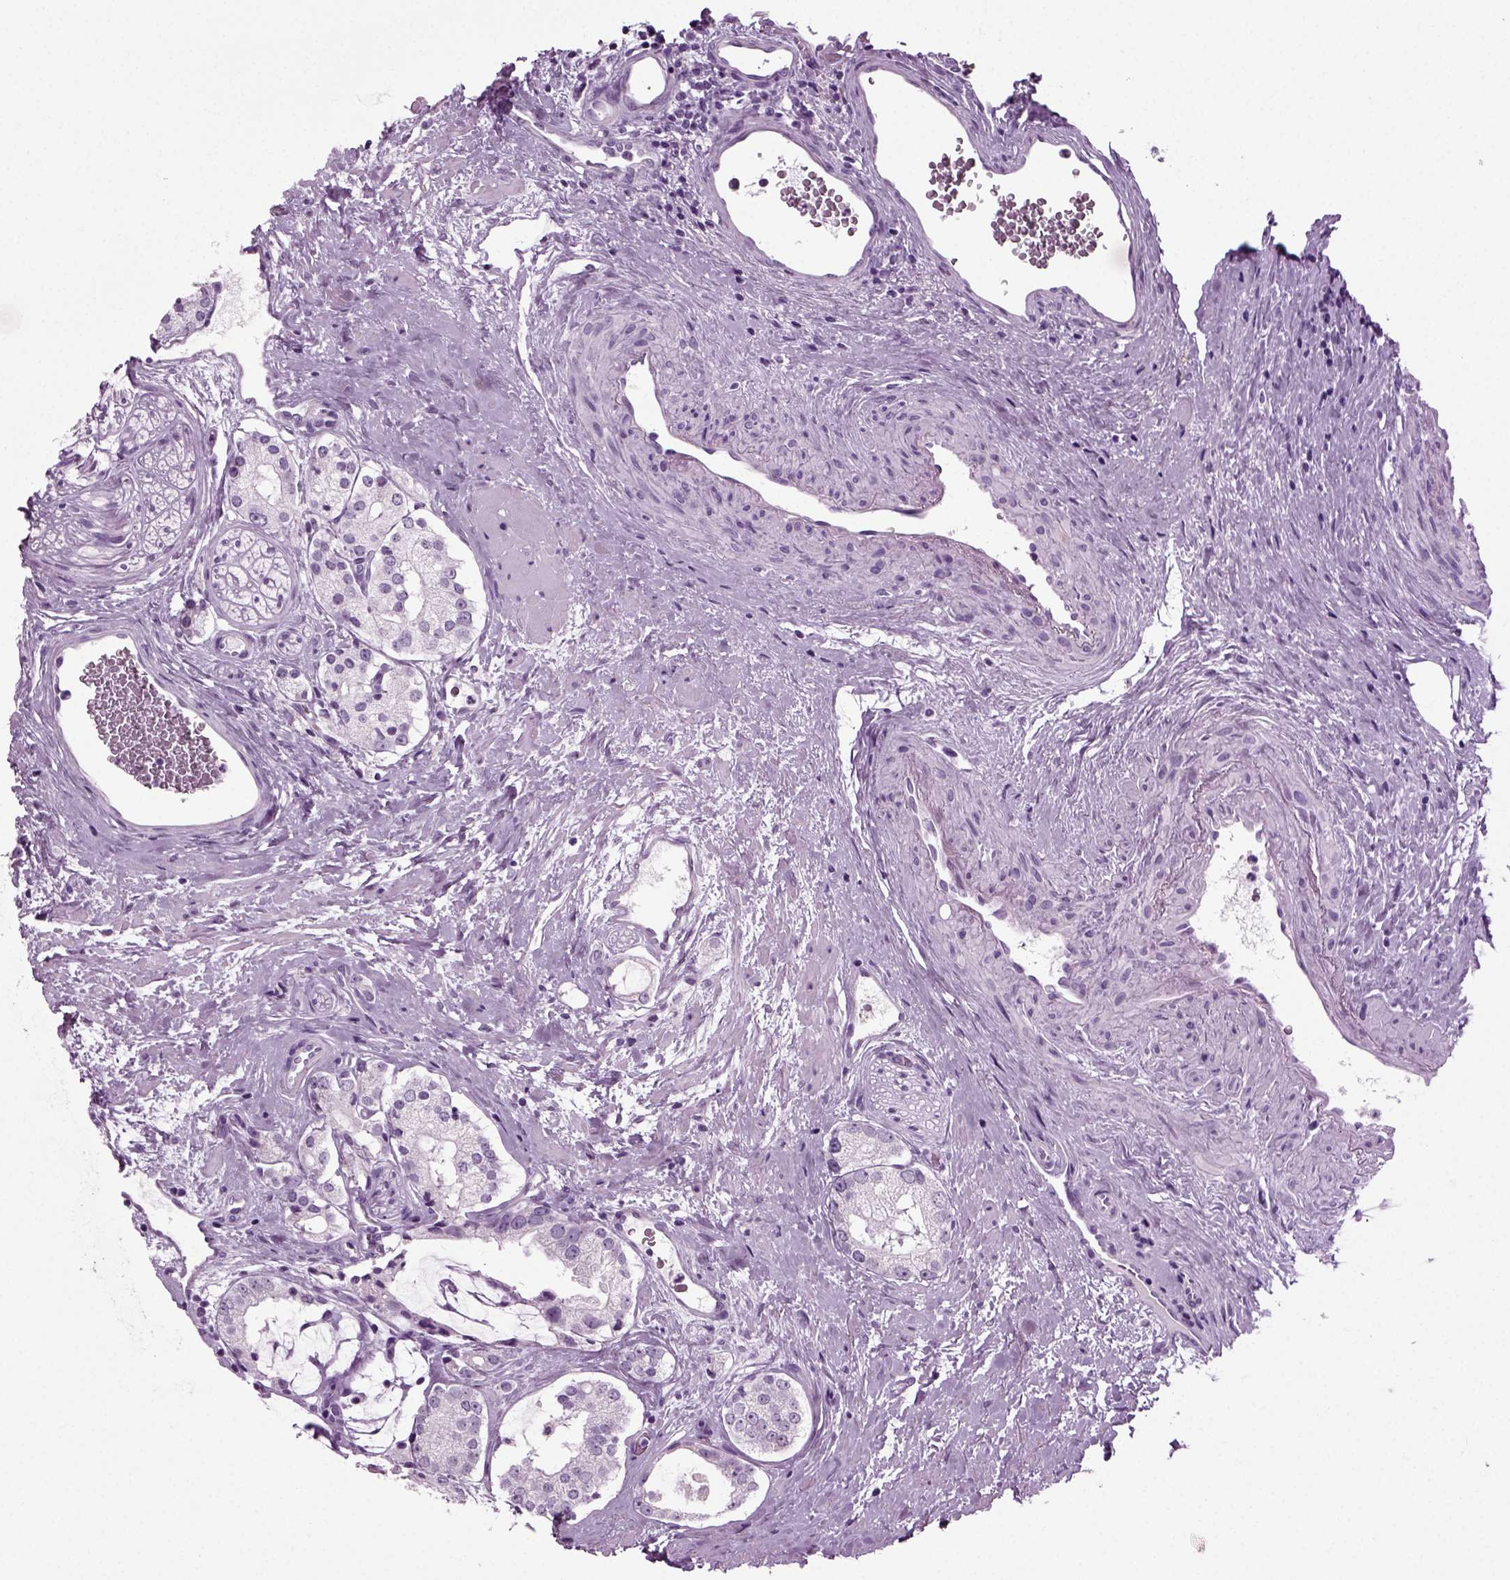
{"staining": {"intensity": "negative", "quantity": "none", "location": "none"}, "tissue": "prostate cancer", "cell_type": "Tumor cells", "image_type": "cancer", "snomed": [{"axis": "morphology", "description": "Adenocarcinoma, NOS"}, {"axis": "topography", "description": "Prostate"}], "caption": "This is an immunohistochemistry histopathology image of prostate cancer (adenocarcinoma). There is no staining in tumor cells.", "gene": "PRLH", "patient": {"sex": "male", "age": 66}}